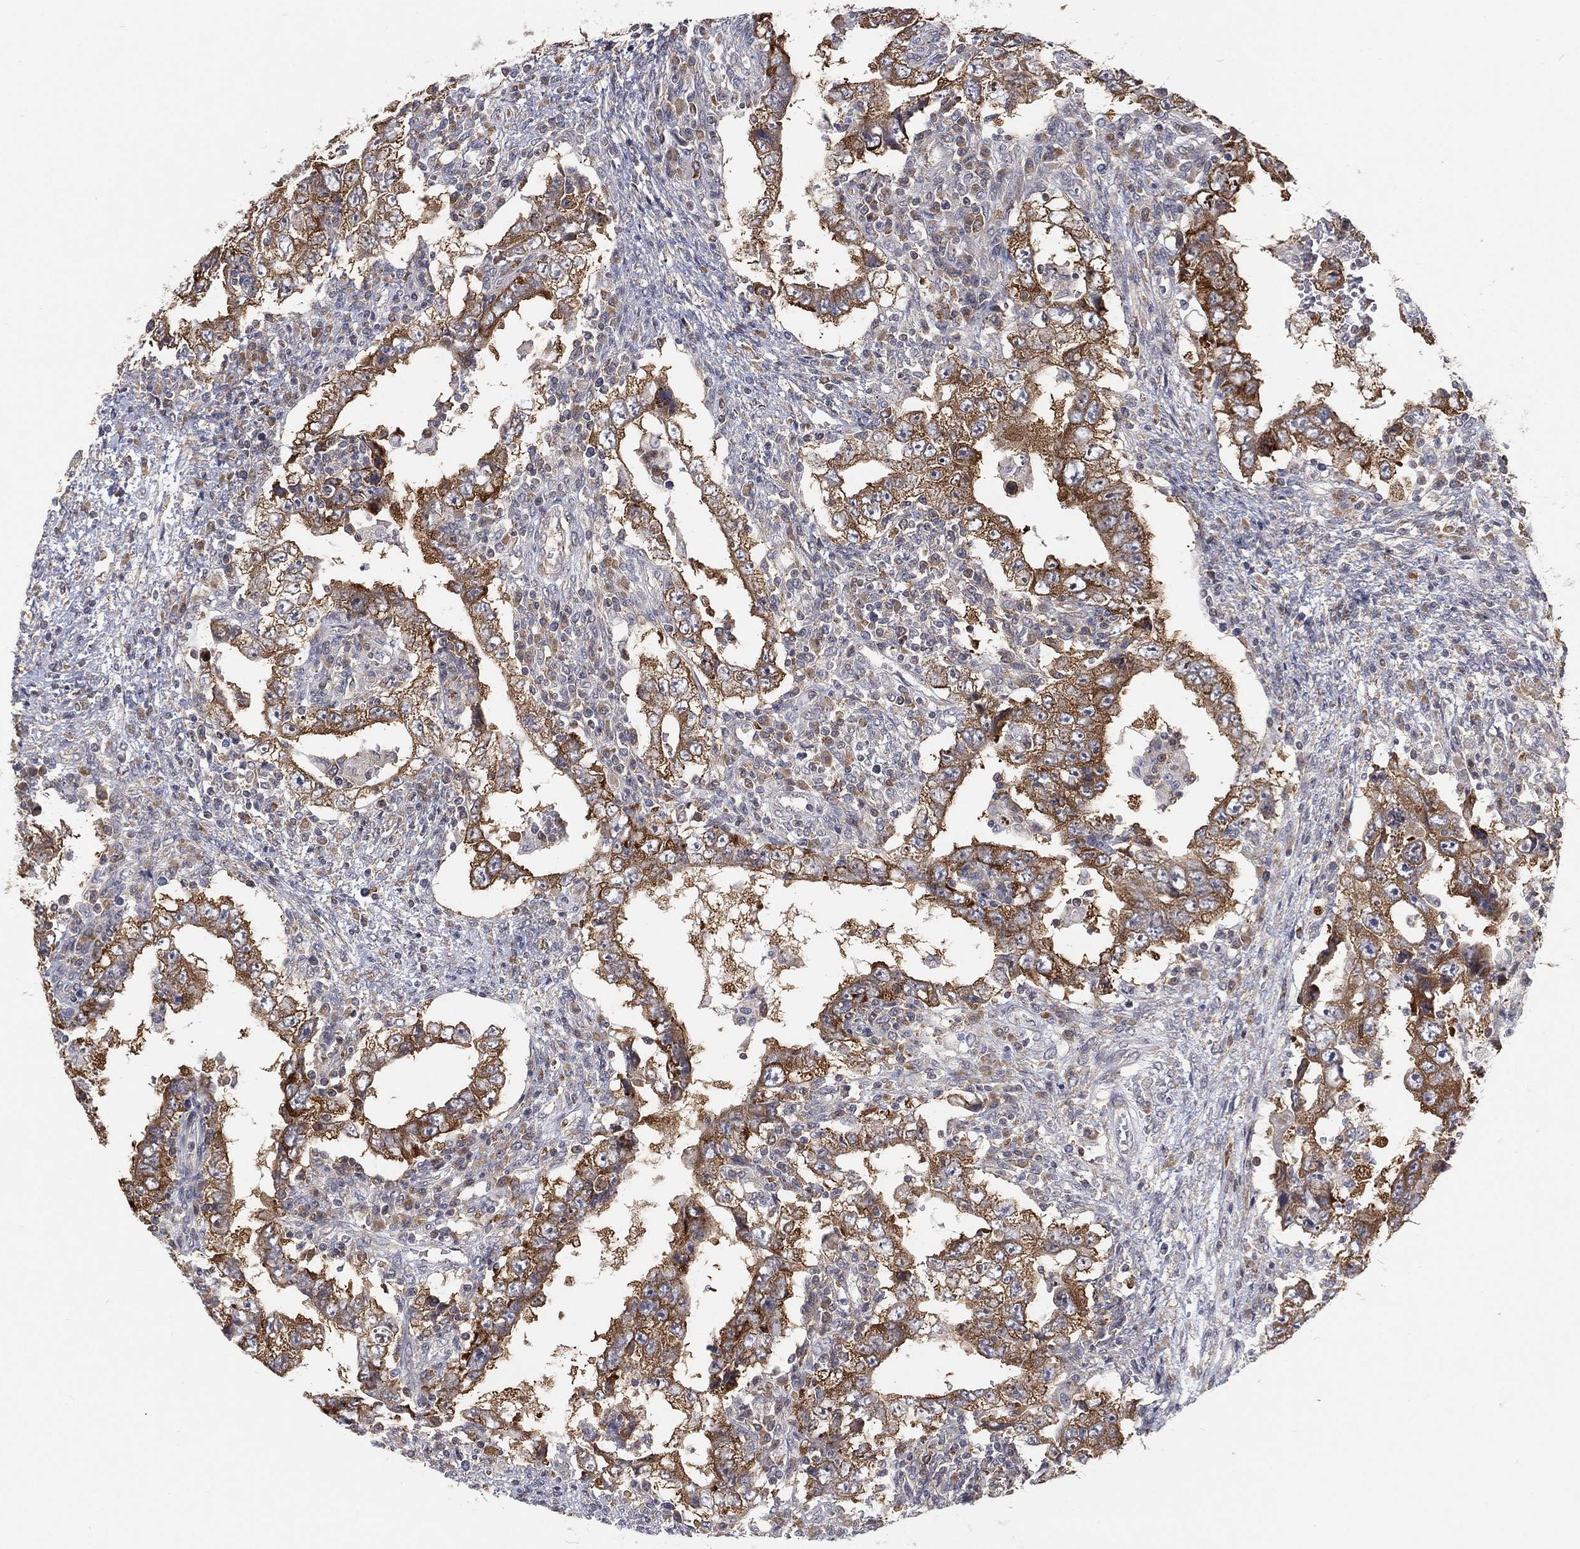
{"staining": {"intensity": "moderate", "quantity": ">75%", "location": "cytoplasmic/membranous"}, "tissue": "testis cancer", "cell_type": "Tumor cells", "image_type": "cancer", "snomed": [{"axis": "morphology", "description": "Carcinoma, Embryonal, NOS"}, {"axis": "topography", "description": "Testis"}], "caption": "Immunohistochemistry image of testis embryonal carcinoma stained for a protein (brown), which shows medium levels of moderate cytoplasmic/membranous positivity in approximately >75% of tumor cells.", "gene": "TMTC4", "patient": {"sex": "male", "age": 26}}